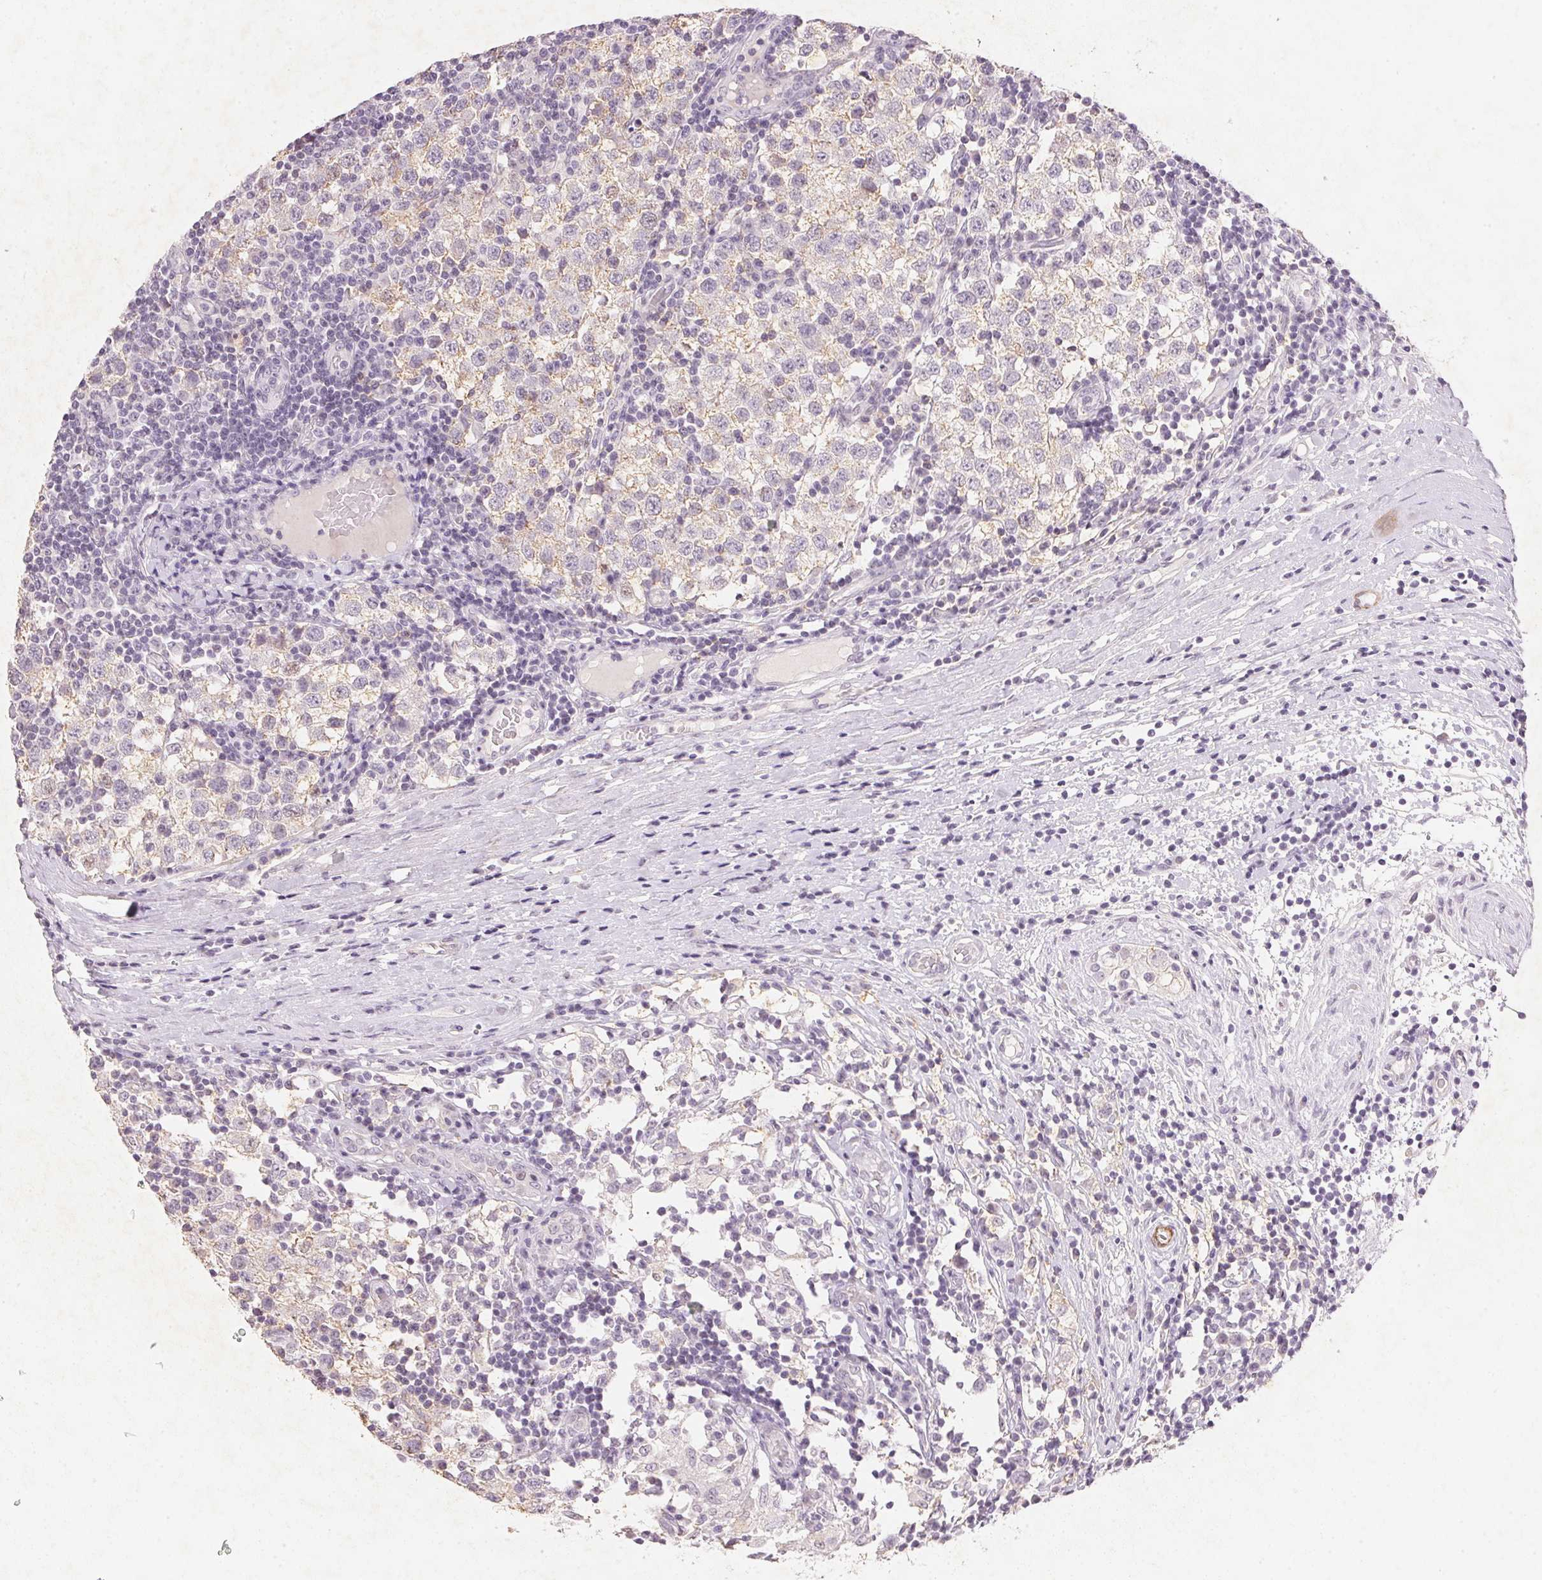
{"staining": {"intensity": "weak", "quantity": "<25%", "location": "cytoplasmic/membranous"}, "tissue": "testis cancer", "cell_type": "Tumor cells", "image_type": "cancer", "snomed": [{"axis": "morphology", "description": "Seminoma, NOS"}, {"axis": "topography", "description": "Testis"}], "caption": "Immunohistochemistry micrograph of seminoma (testis) stained for a protein (brown), which exhibits no staining in tumor cells. (IHC, brightfield microscopy, high magnification).", "gene": "SMTN", "patient": {"sex": "male", "age": 34}}